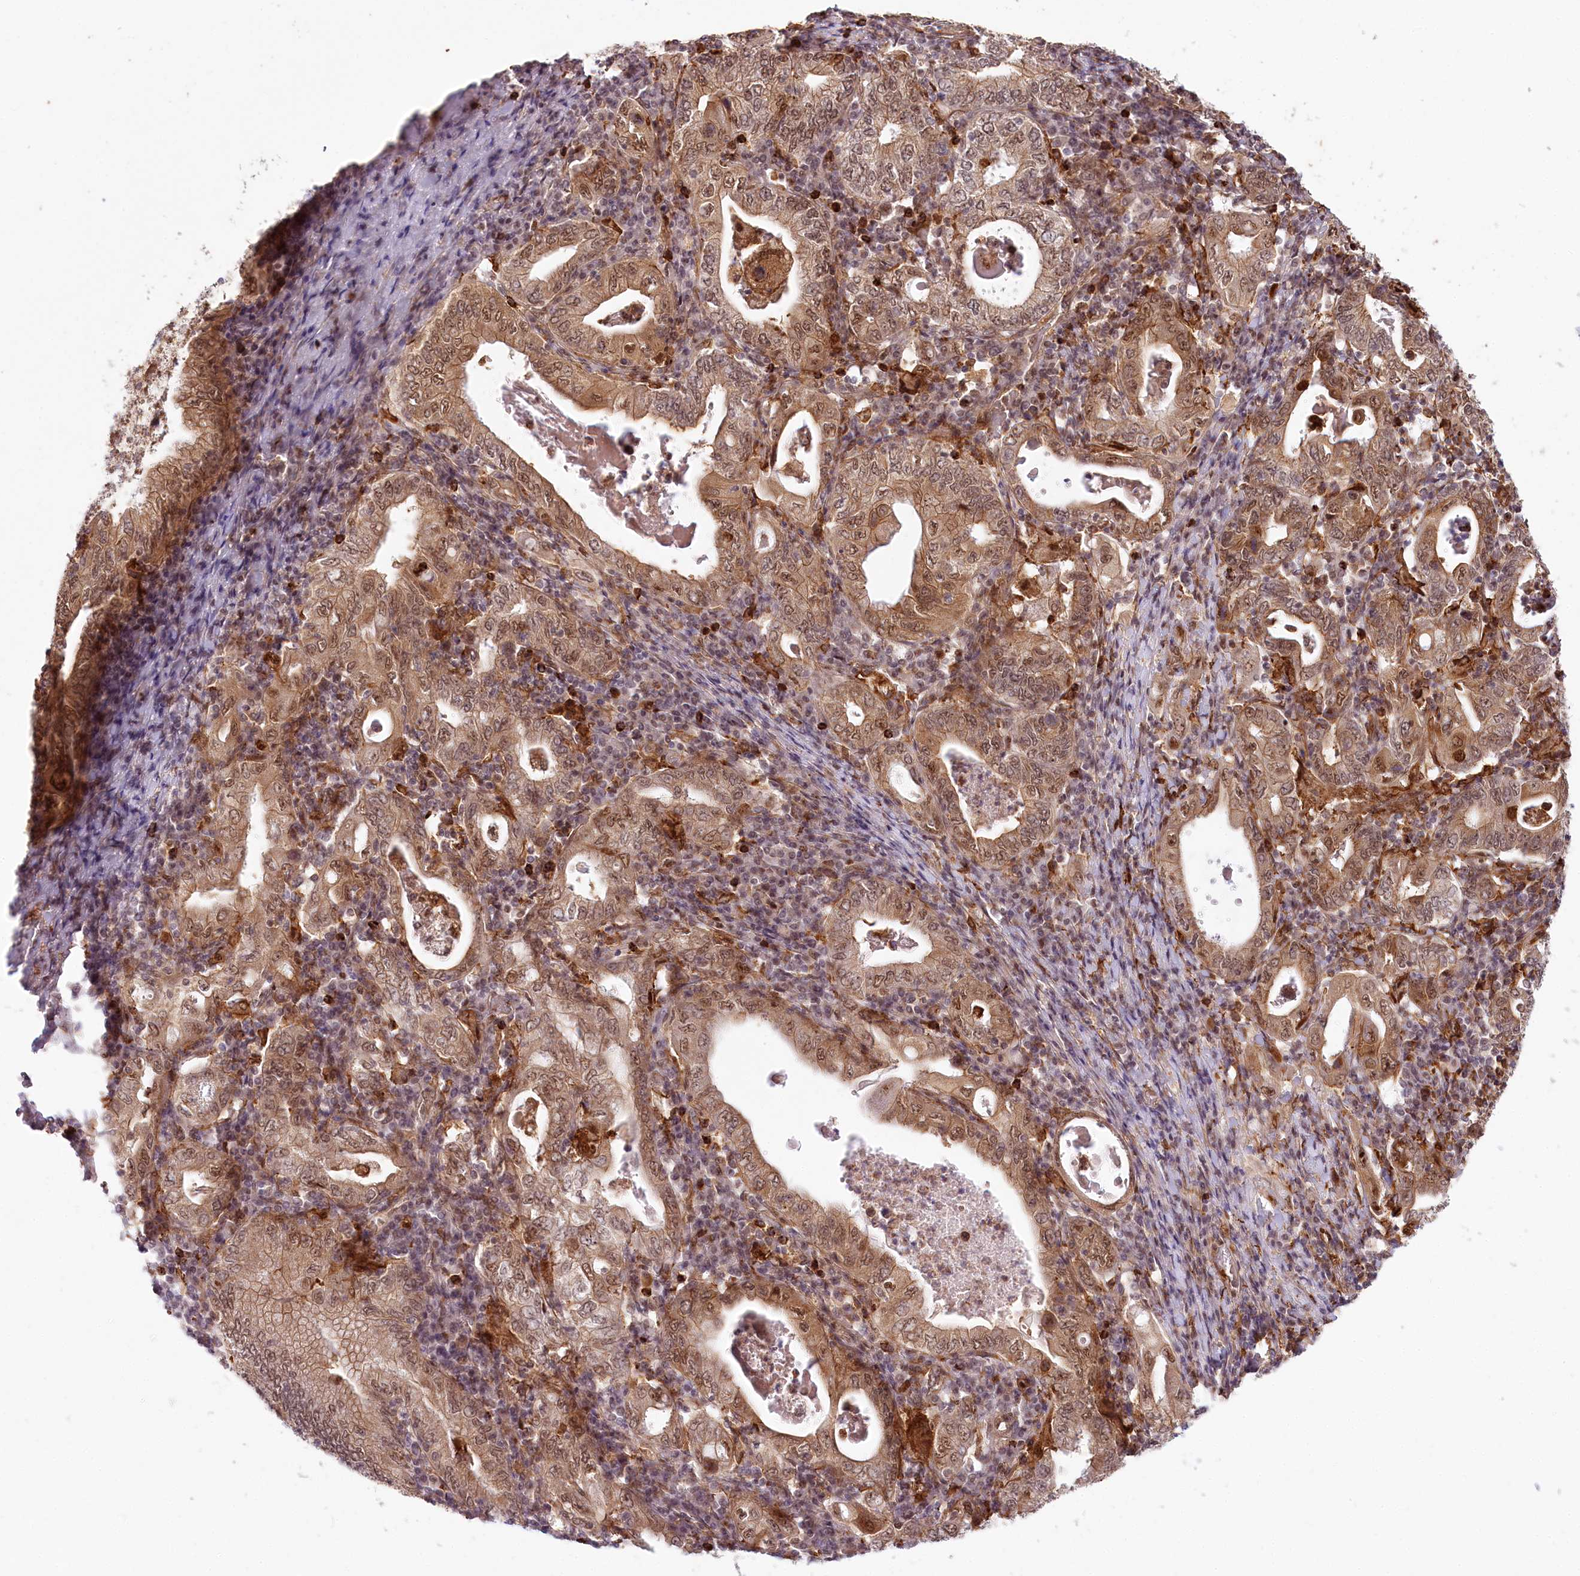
{"staining": {"intensity": "moderate", "quantity": ">75%", "location": "cytoplasmic/membranous,nuclear"}, "tissue": "stomach cancer", "cell_type": "Tumor cells", "image_type": "cancer", "snomed": [{"axis": "morphology", "description": "Normal tissue, NOS"}, {"axis": "morphology", "description": "Adenocarcinoma, NOS"}, {"axis": "topography", "description": "Esophagus"}, {"axis": "topography", "description": "Stomach, upper"}, {"axis": "topography", "description": "Peripheral nerve tissue"}], "caption": "Immunohistochemistry staining of stomach cancer, which exhibits medium levels of moderate cytoplasmic/membranous and nuclear positivity in approximately >75% of tumor cells indicating moderate cytoplasmic/membranous and nuclear protein staining. The staining was performed using DAB (brown) for protein detection and nuclei were counterstained in hematoxylin (blue).", "gene": "TUBGCP2", "patient": {"sex": "male", "age": 62}}